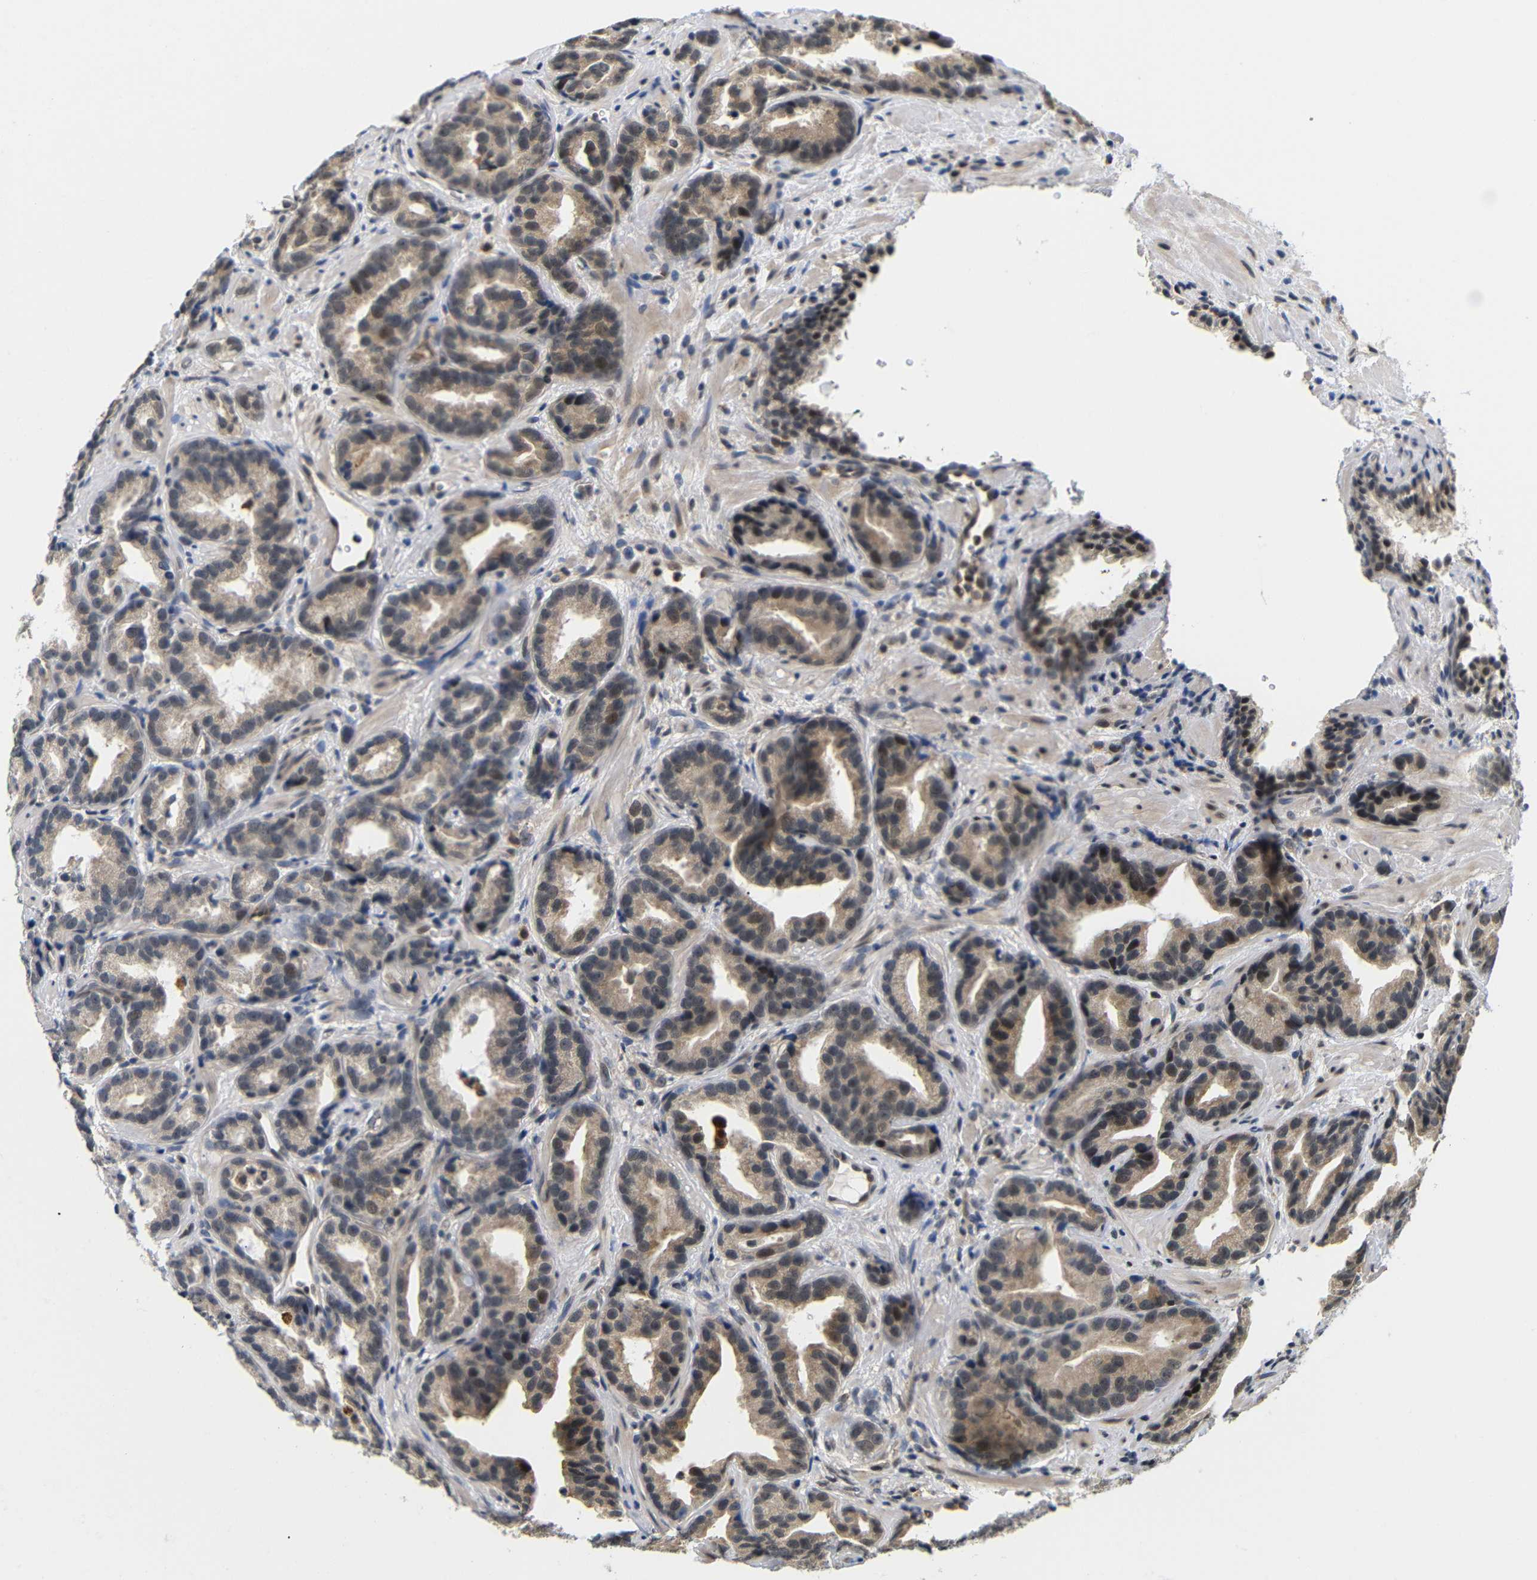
{"staining": {"intensity": "weak", "quantity": ">75%", "location": "cytoplasmic/membranous,nuclear"}, "tissue": "prostate cancer", "cell_type": "Tumor cells", "image_type": "cancer", "snomed": [{"axis": "morphology", "description": "Adenocarcinoma, Low grade"}, {"axis": "topography", "description": "Prostate"}], "caption": "About >75% of tumor cells in prostate cancer (adenocarcinoma (low-grade)) demonstrate weak cytoplasmic/membranous and nuclear protein staining as visualized by brown immunohistochemical staining.", "gene": "GJA5", "patient": {"sex": "male", "age": 59}}